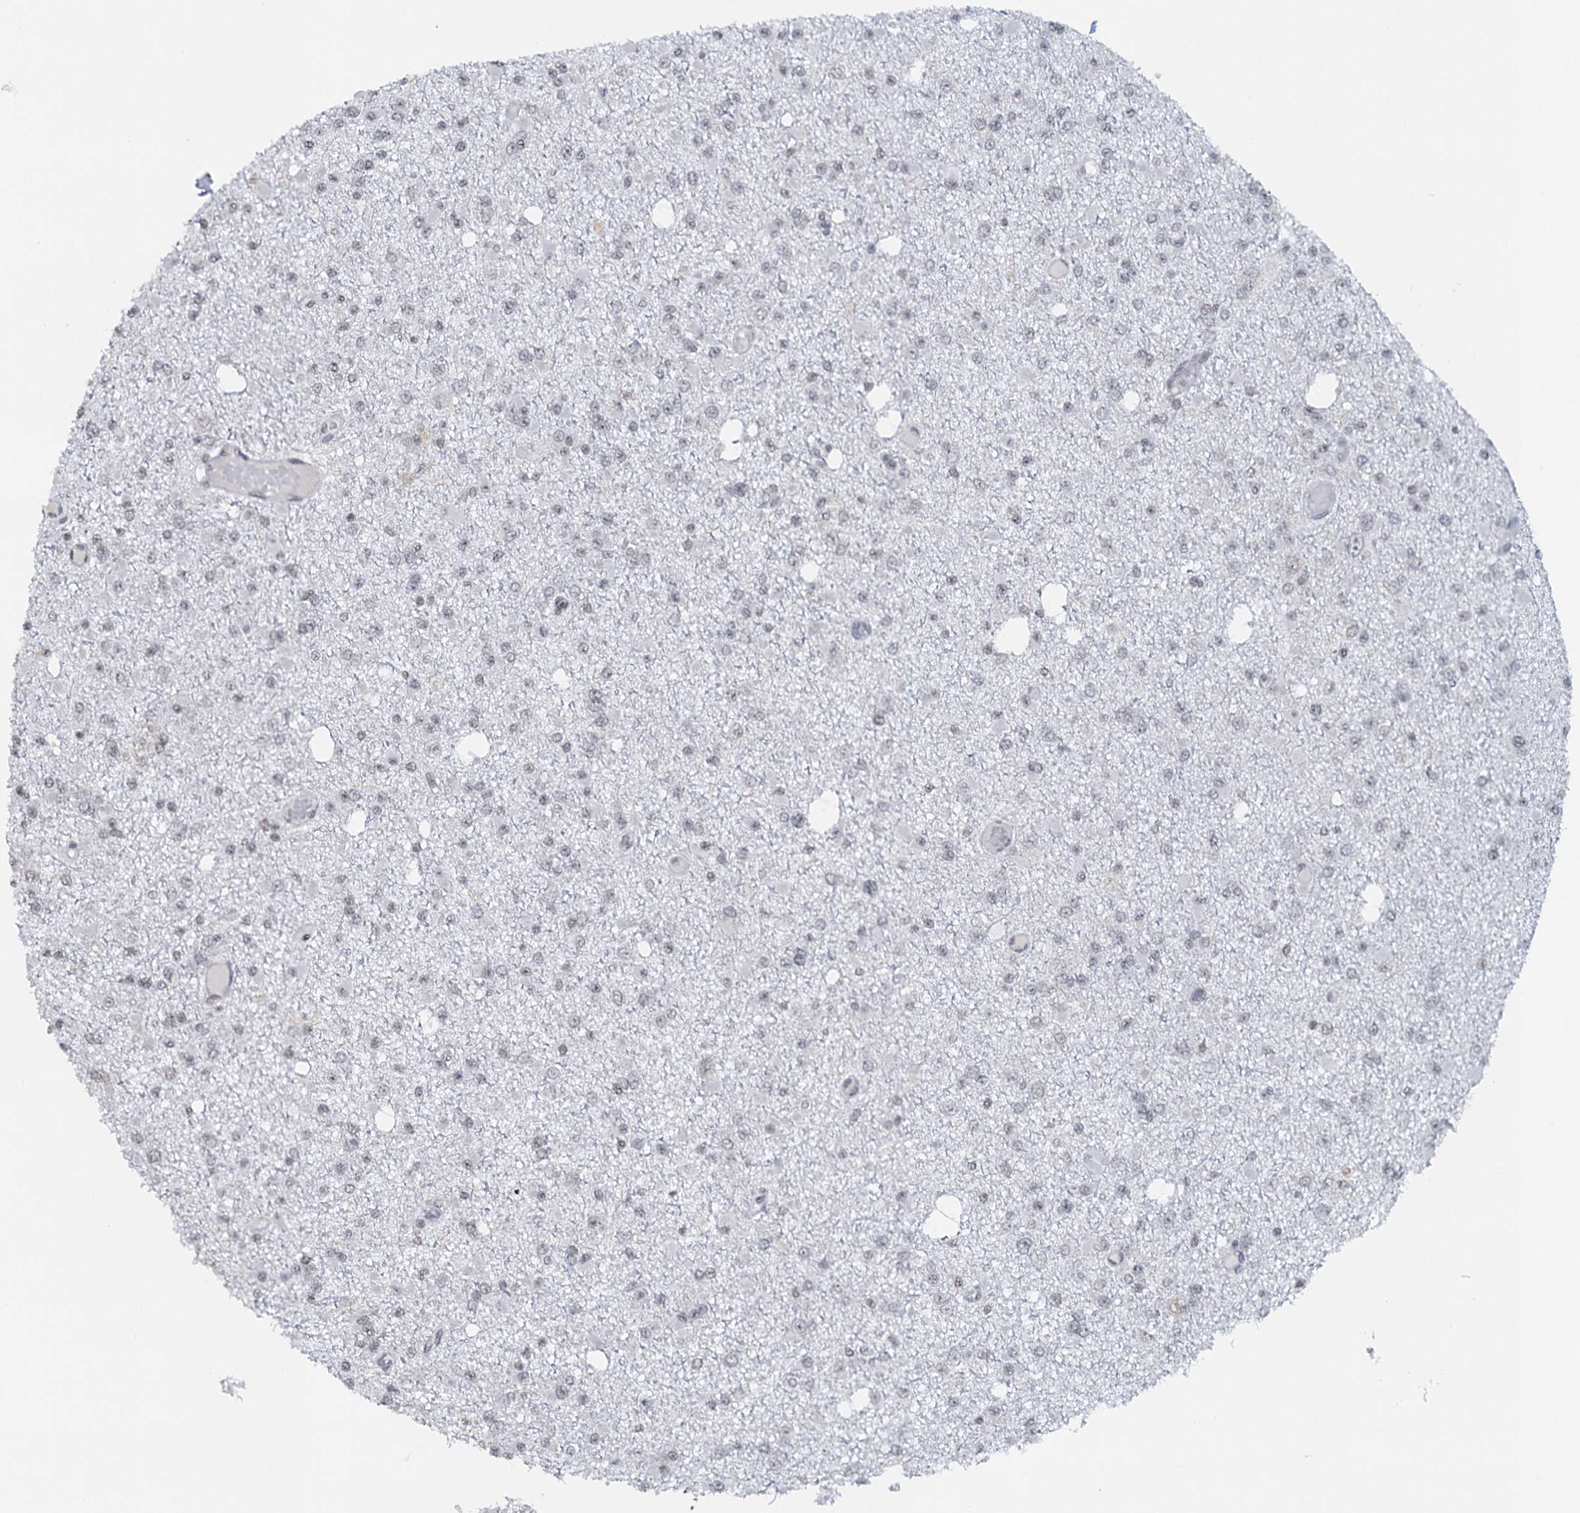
{"staining": {"intensity": "negative", "quantity": "none", "location": "none"}, "tissue": "glioma", "cell_type": "Tumor cells", "image_type": "cancer", "snomed": [{"axis": "morphology", "description": "Glioma, malignant, Low grade"}, {"axis": "topography", "description": "Brain"}], "caption": "Low-grade glioma (malignant) stained for a protein using immunohistochemistry displays no expression tumor cells.", "gene": "FYB1", "patient": {"sex": "female", "age": 22}}